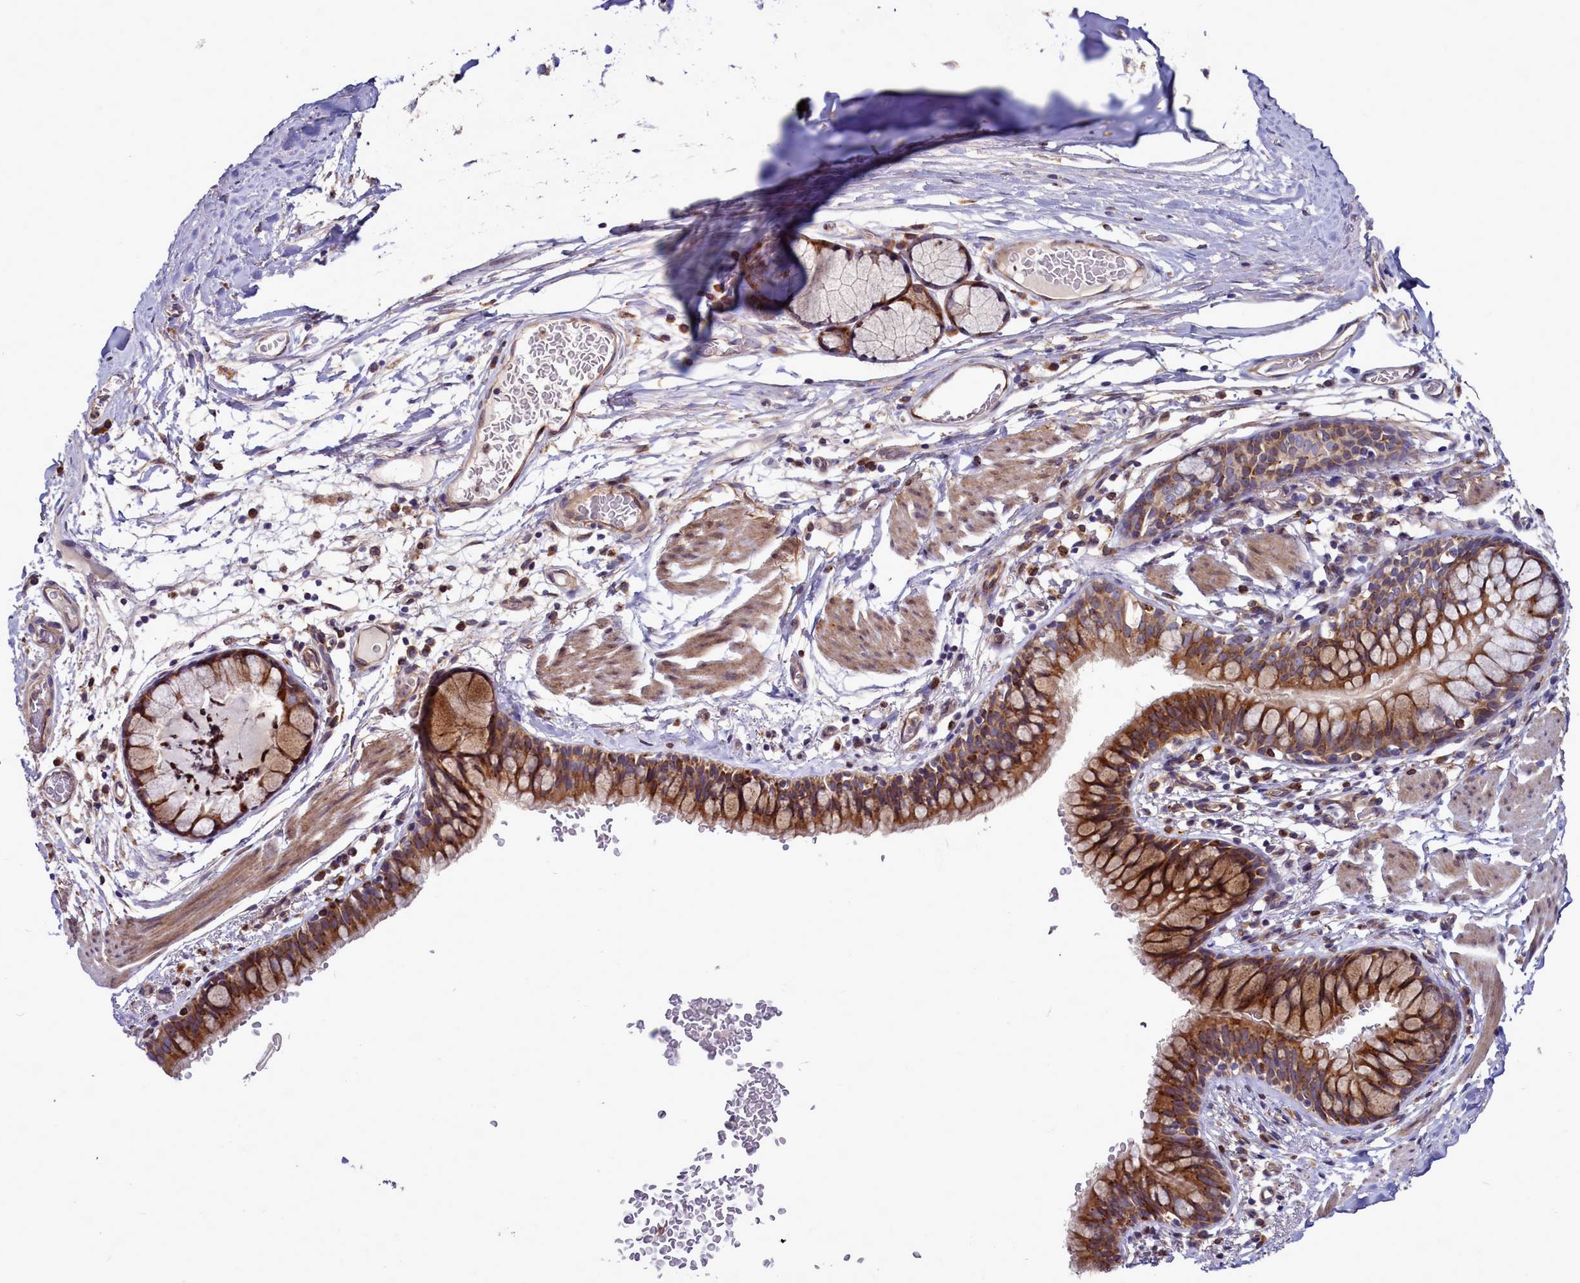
{"staining": {"intensity": "moderate", "quantity": ">75%", "location": "cytoplasmic/membranous"}, "tissue": "bronchus", "cell_type": "Respiratory epithelial cells", "image_type": "normal", "snomed": [{"axis": "morphology", "description": "Normal tissue, NOS"}, {"axis": "topography", "description": "Cartilage tissue"}, {"axis": "topography", "description": "Bronchus"}], "caption": "Bronchus stained with a brown dye demonstrates moderate cytoplasmic/membranous positive expression in approximately >75% of respiratory epithelial cells.", "gene": "RAPGEF4", "patient": {"sex": "female", "age": 36}}